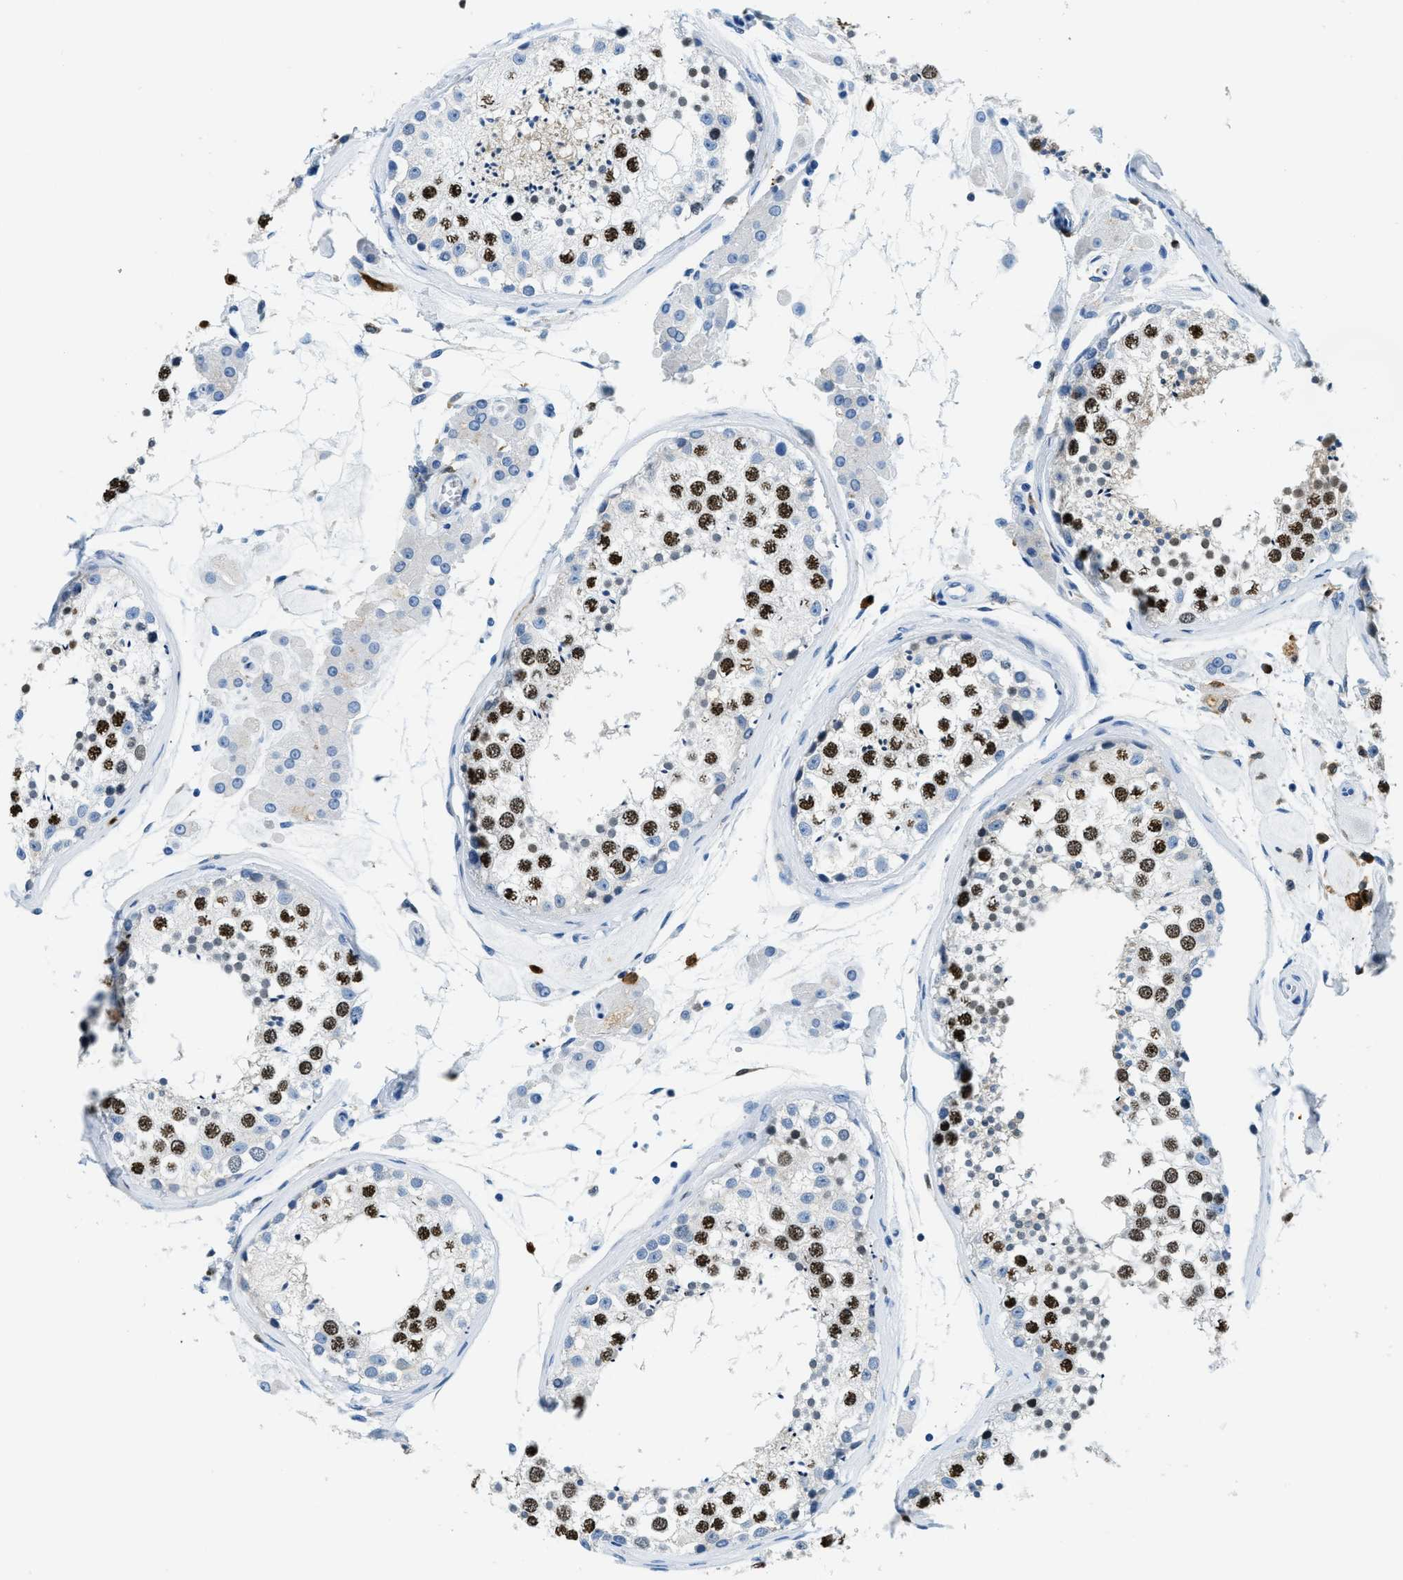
{"staining": {"intensity": "strong", "quantity": "25%-75%", "location": "nuclear"}, "tissue": "testis", "cell_type": "Cells in seminiferous ducts", "image_type": "normal", "snomed": [{"axis": "morphology", "description": "Normal tissue, NOS"}, {"axis": "topography", "description": "Testis"}], "caption": "Immunohistochemical staining of normal human testis reveals strong nuclear protein positivity in approximately 25%-75% of cells in seminiferous ducts.", "gene": "CAPG", "patient": {"sex": "male", "age": 46}}